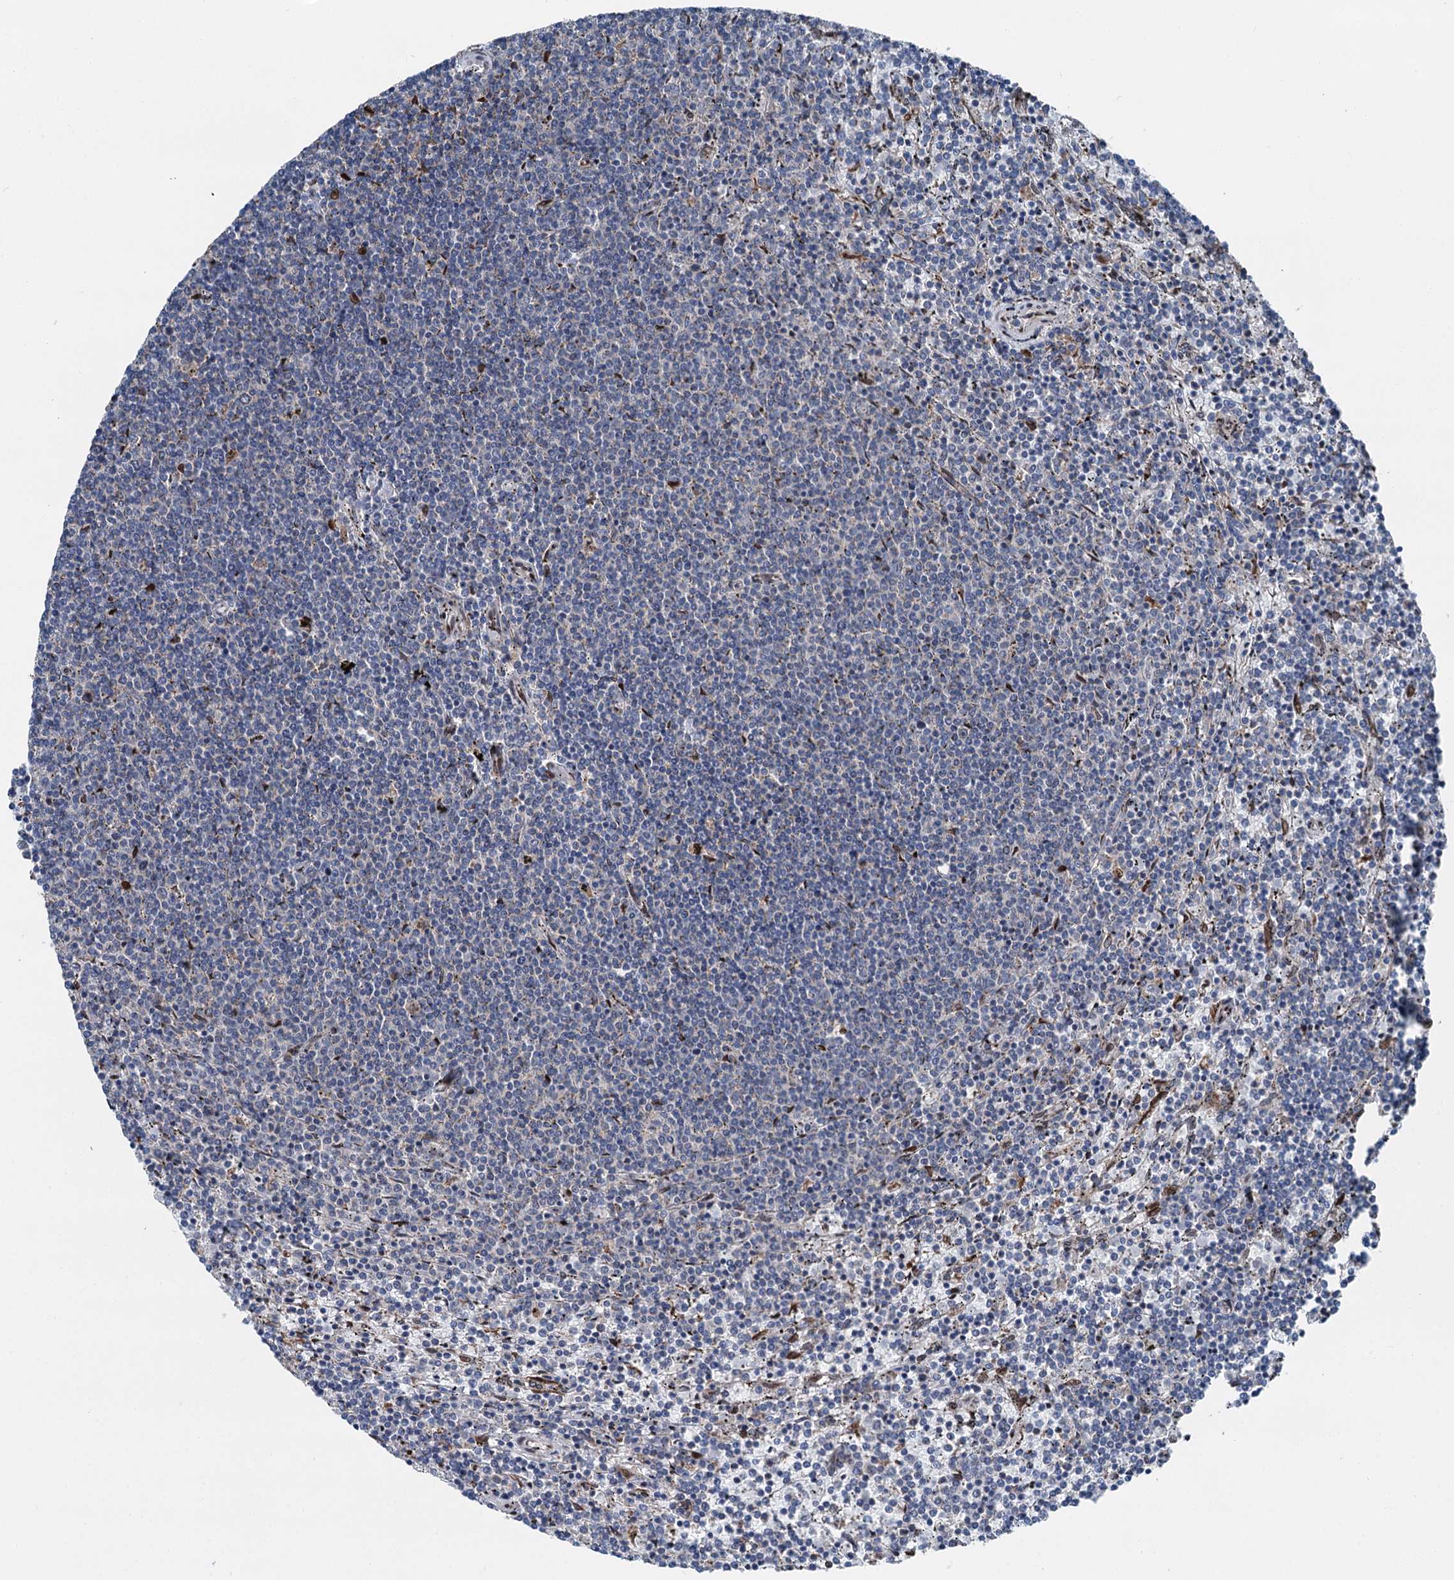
{"staining": {"intensity": "negative", "quantity": "none", "location": "none"}, "tissue": "lymphoma", "cell_type": "Tumor cells", "image_type": "cancer", "snomed": [{"axis": "morphology", "description": "Malignant lymphoma, non-Hodgkin's type, Low grade"}, {"axis": "topography", "description": "Spleen"}], "caption": "This is a image of immunohistochemistry staining of lymphoma, which shows no staining in tumor cells. (DAB (3,3'-diaminobenzidine) immunohistochemistry with hematoxylin counter stain).", "gene": "MRPL14", "patient": {"sex": "female", "age": 50}}